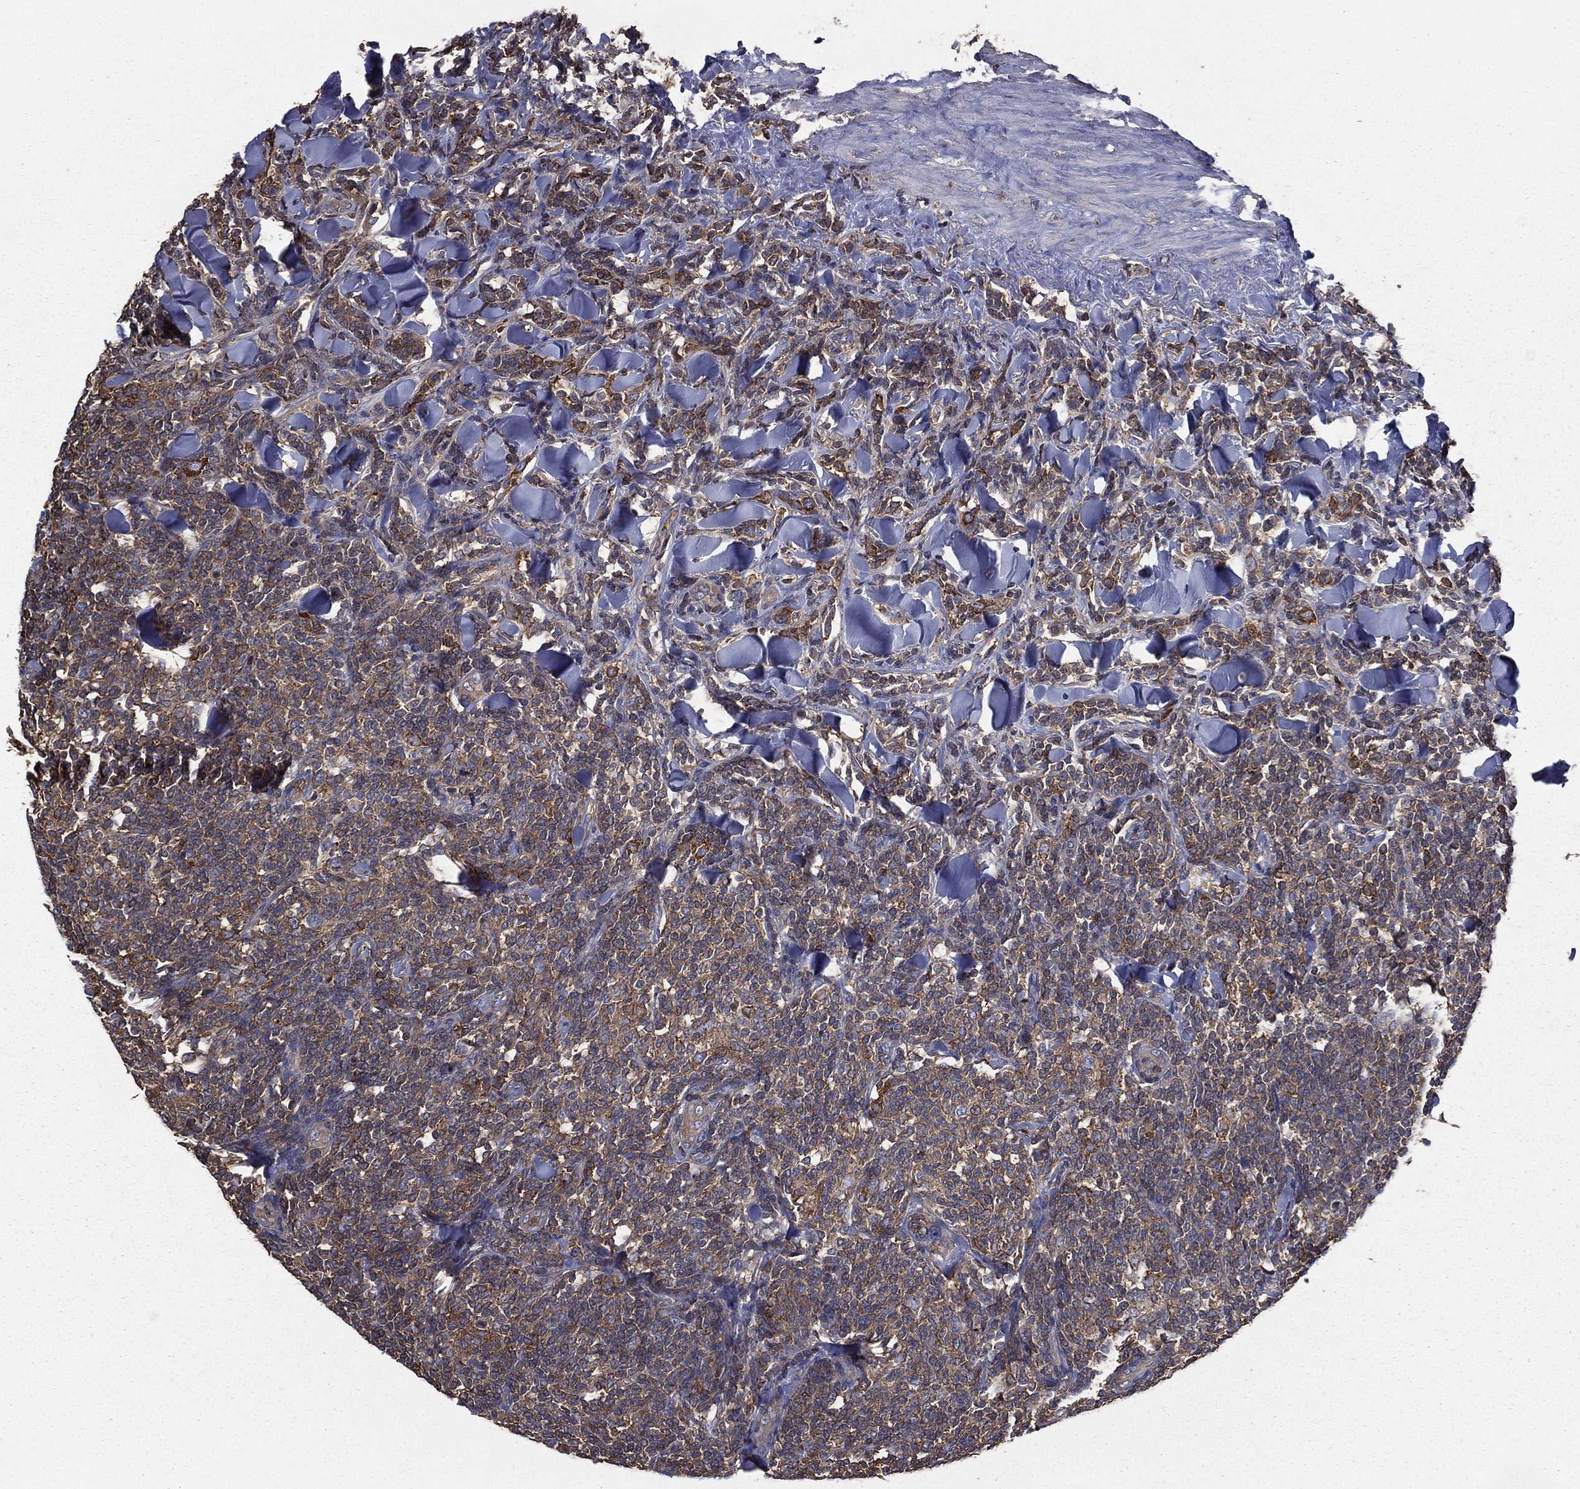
{"staining": {"intensity": "moderate", "quantity": "<25%", "location": "cytoplasmic/membranous"}, "tissue": "lymphoma", "cell_type": "Tumor cells", "image_type": "cancer", "snomed": [{"axis": "morphology", "description": "Malignant lymphoma, non-Hodgkin's type, Low grade"}, {"axis": "topography", "description": "Lymph node"}], "caption": "High-power microscopy captured an immunohistochemistry (IHC) micrograph of lymphoma, revealing moderate cytoplasmic/membranous expression in about <25% of tumor cells.", "gene": "SARS1", "patient": {"sex": "female", "age": 56}}